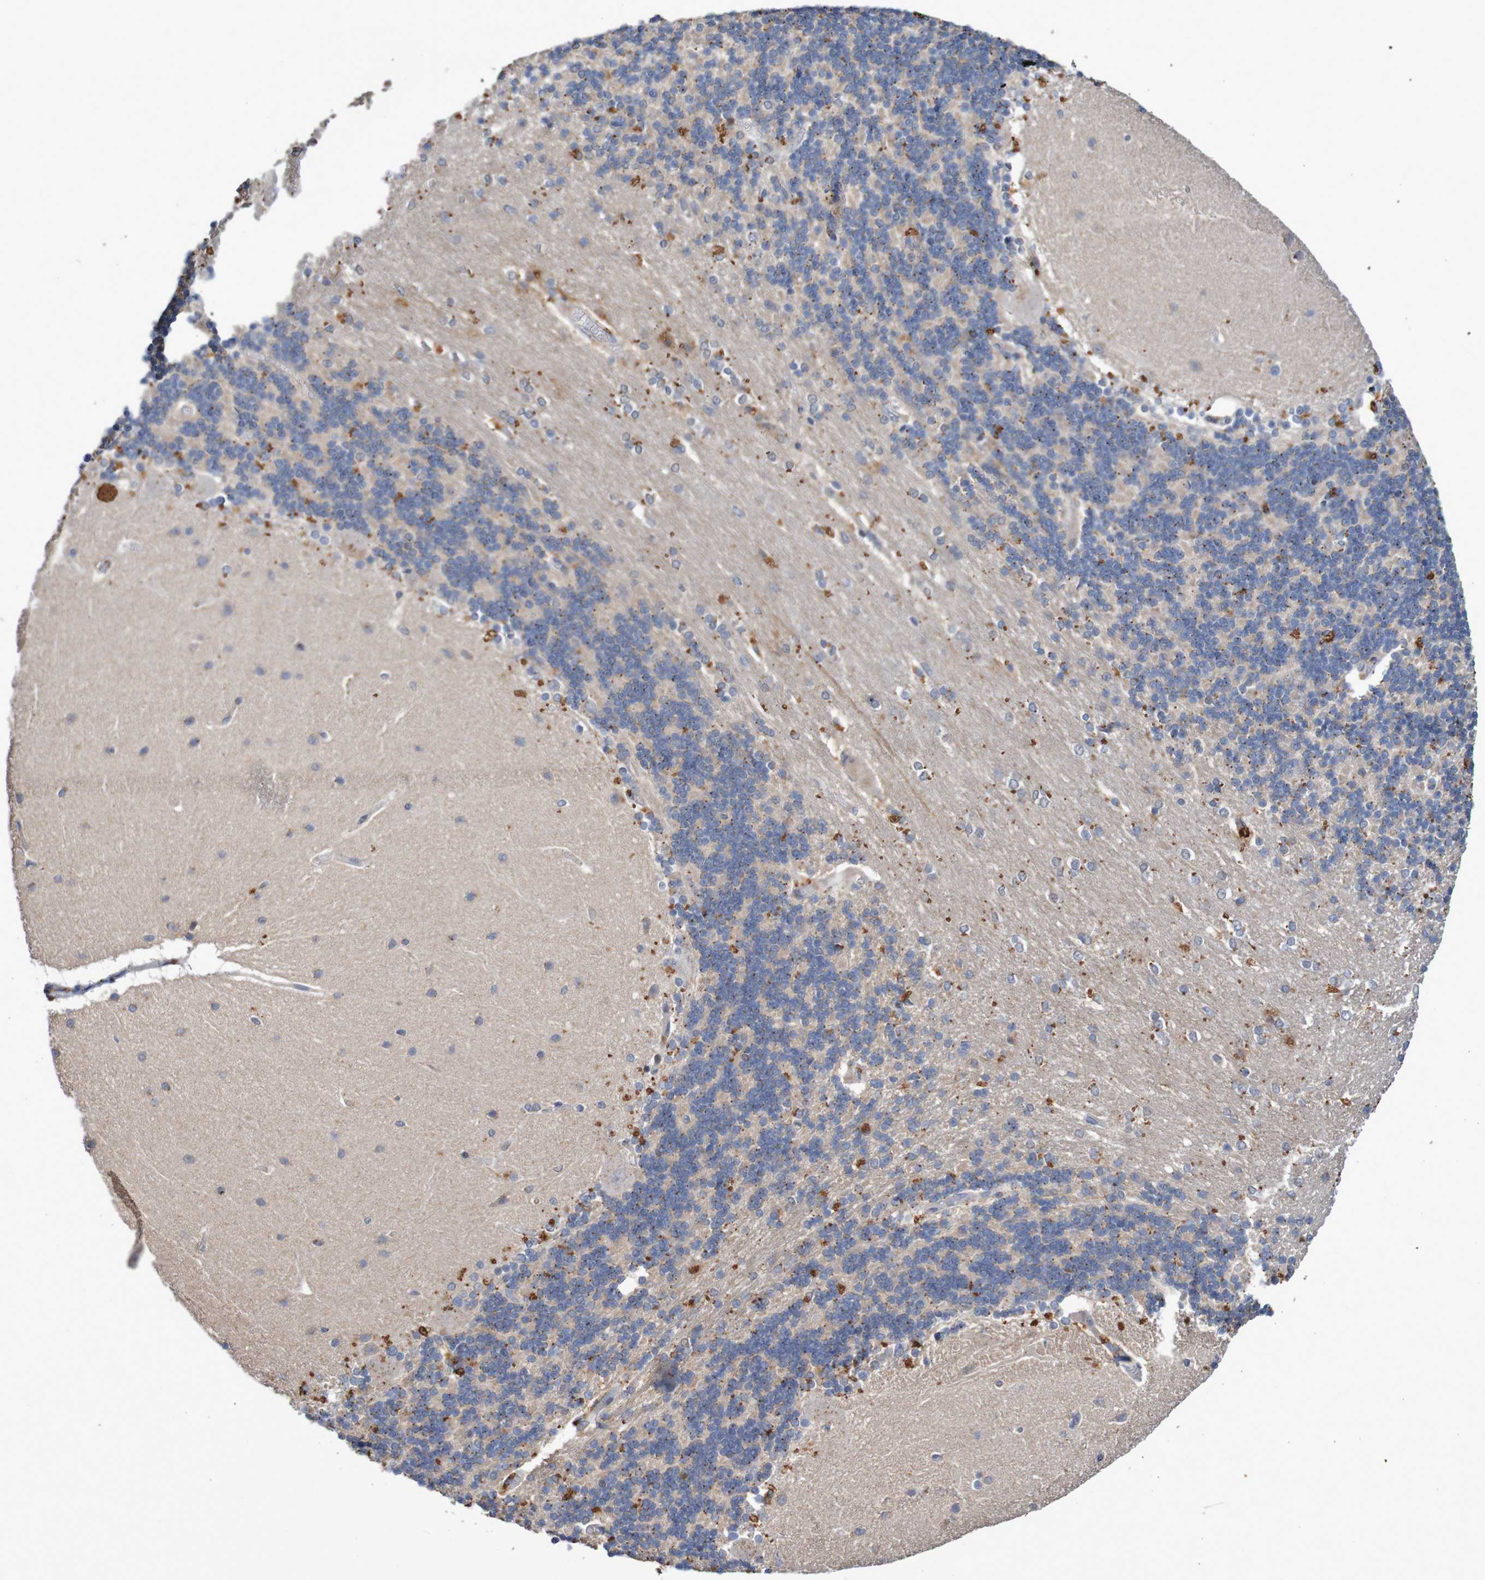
{"staining": {"intensity": "moderate", "quantity": "<25%", "location": "cytoplasmic/membranous"}, "tissue": "cerebellum", "cell_type": "Cells in granular layer", "image_type": "normal", "snomed": [{"axis": "morphology", "description": "Normal tissue, NOS"}, {"axis": "topography", "description": "Cerebellum"}], "caption": "Cells in granular layer exhibit low levels of moderate cytoplasmic/membranous expression in approximately <25% of cells in unremarkable human cerebellum. (Brightfield microscopy of DAB IHC at high magnification).", "gene": "FBP1", "patient": {"sex": "female", "age": 54}}